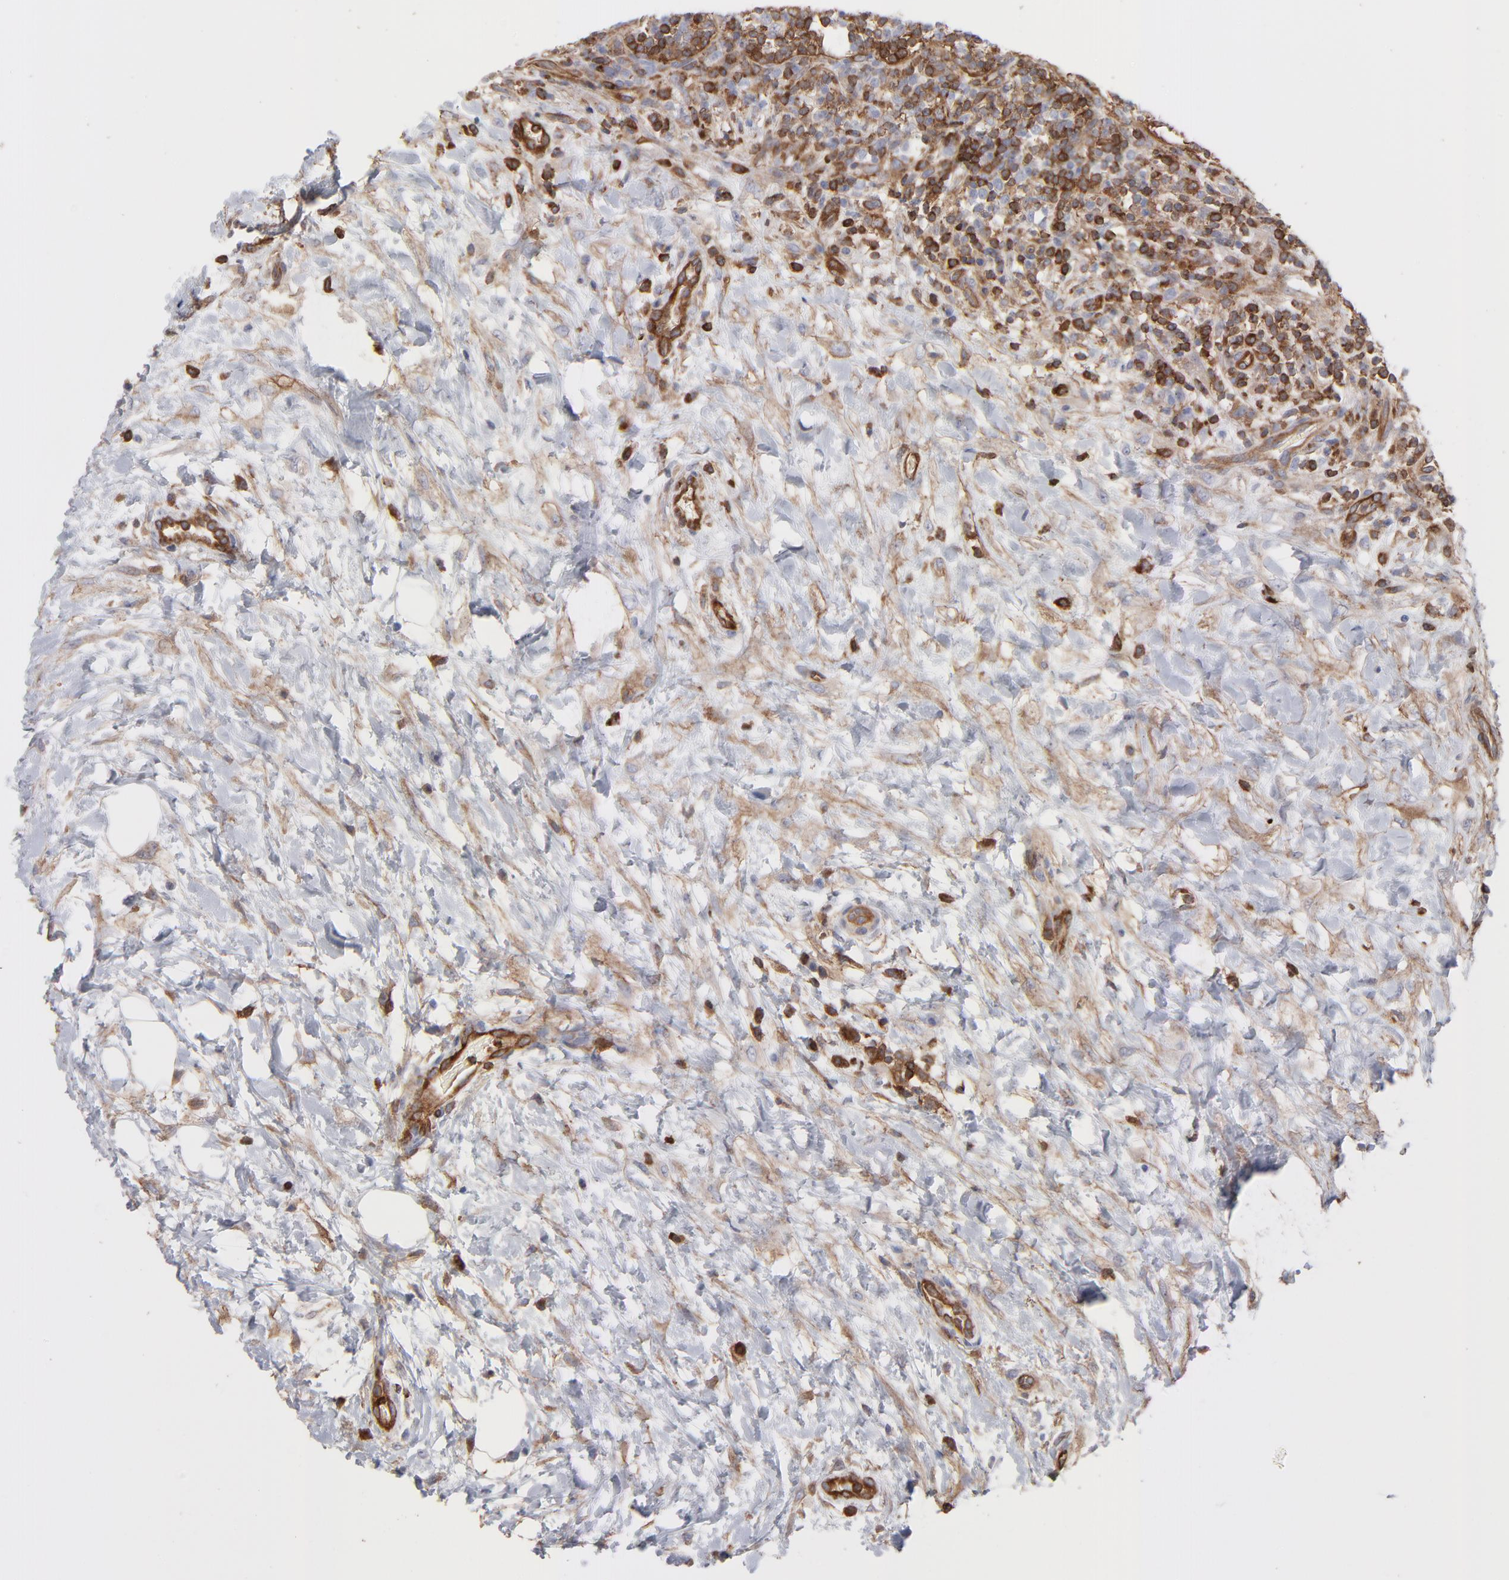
{"staining": {"intensity": "strong", "quantity": "25%-75%", "location": "cytoplasmic/membranous"}, "tissue": "lymphoma", "cell_type": "Tumor cells", "image_type": "cancer", "snomed": [{"axis": "morphology", "description": "Malignant lymphoma, non-Hodgkin's type, Low grade"}, {"axis": "topography", "description": "Lymph node"}], "caption": "Strong cytoplasmic/membranous expression for a protein is present in about 25%-75% of tumor cells of malignant lymphoma, non-Hodgkin's type (low-grade) using immunohistochemistry.", "gene": "PXN", "patient": {"sex": "female", "age": 76}}